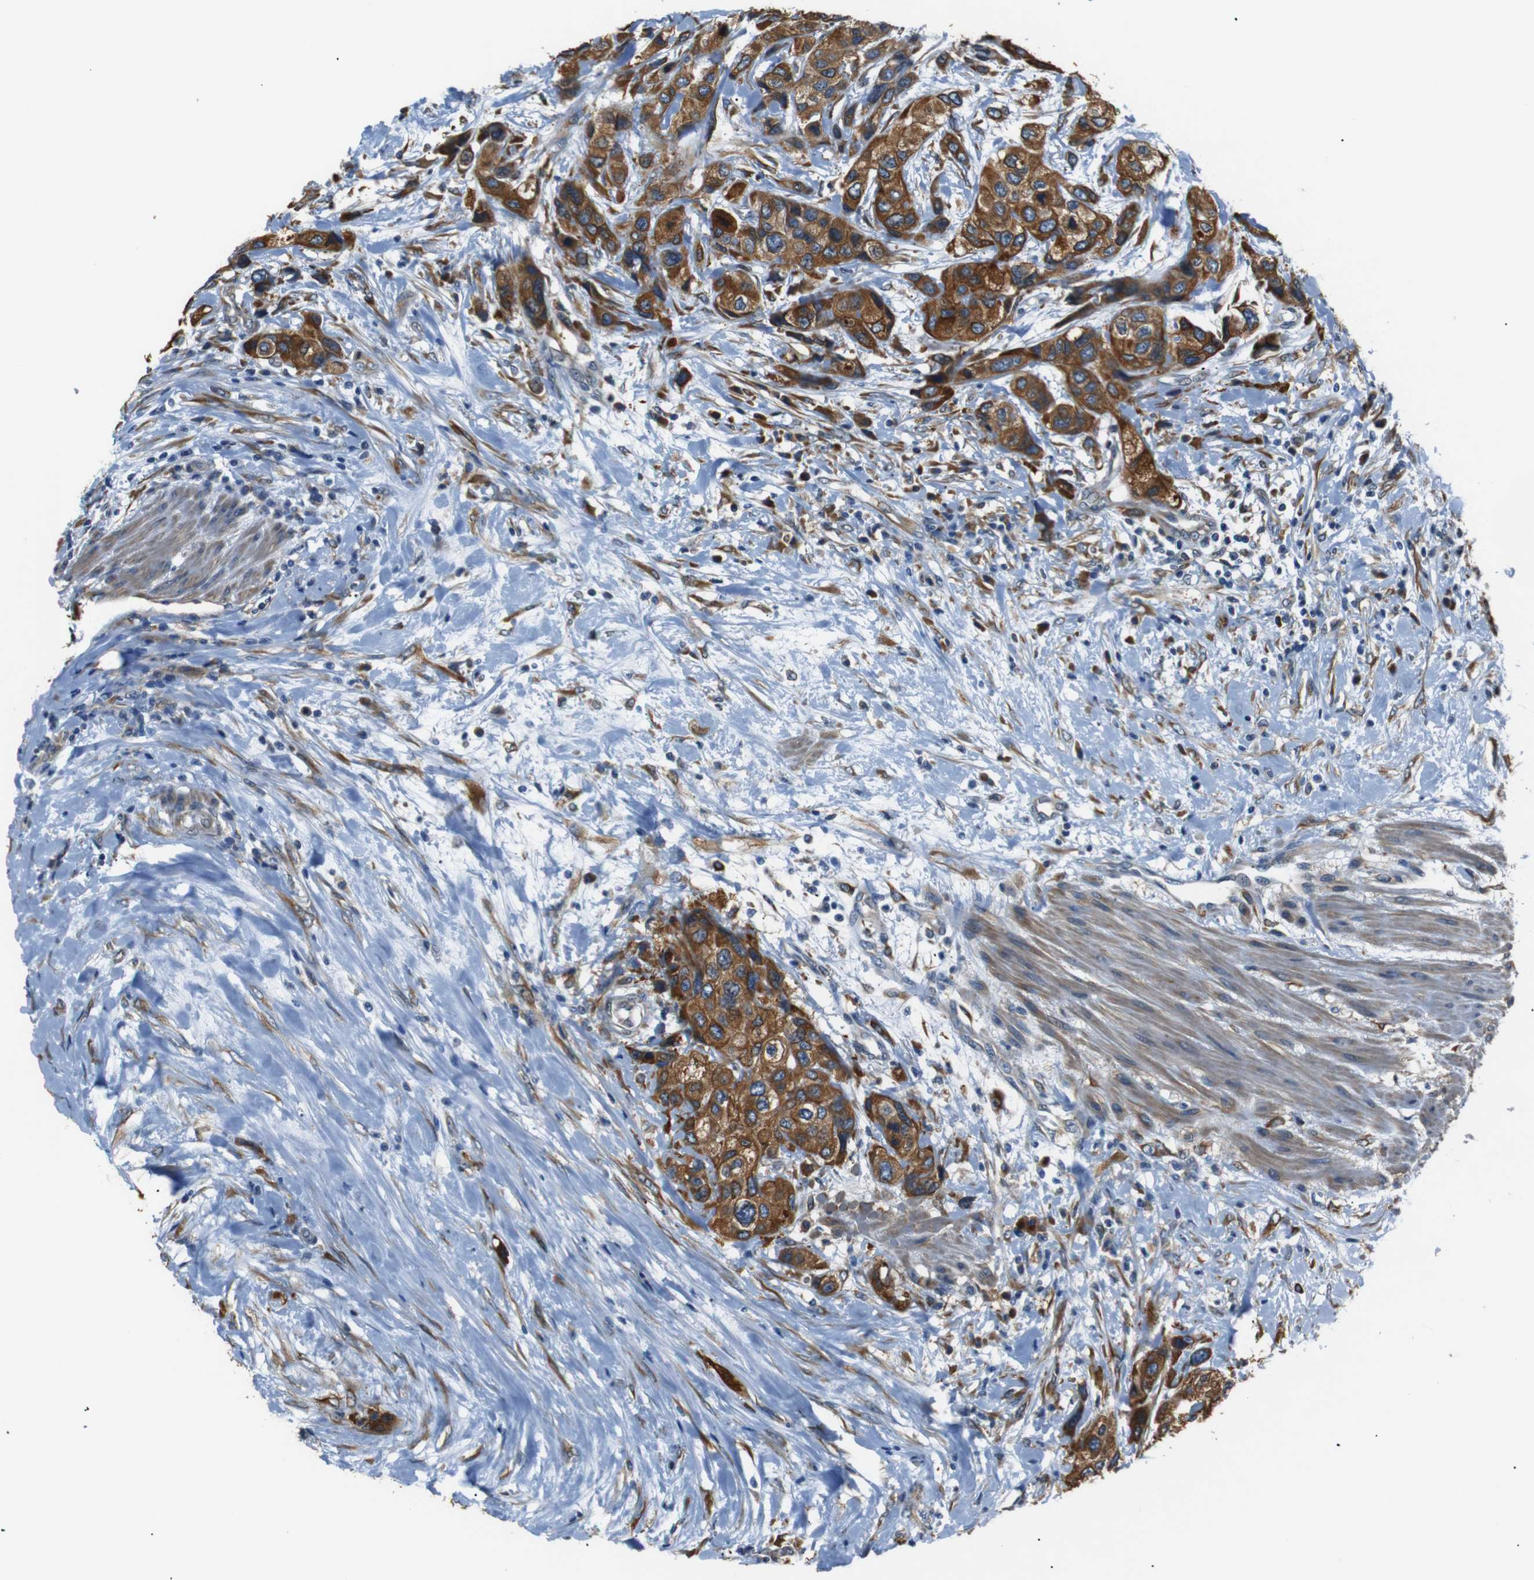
{"staining": {"intensity": "moderate", "quantity": ">75%", "location": "cytoplasmic/membranous"}, "tissue": "urothelial cancer", "cell_type": "Tumor cells", "image_type": "cancer", "snomed": [{"axis": "morphology", "description": "Urothelial carcinoma, High grade"}, {"axis": "topography", "description": "Urinary bladder"}], "caption": "Immunohistochemical staining of human urothelial cancer reveals medium levels of moderate cytoplasmic/membranous protein staining in about >75% of tumor cells.", "gene": "TMED2", "patient": {"sex": "female", "age": 56}}